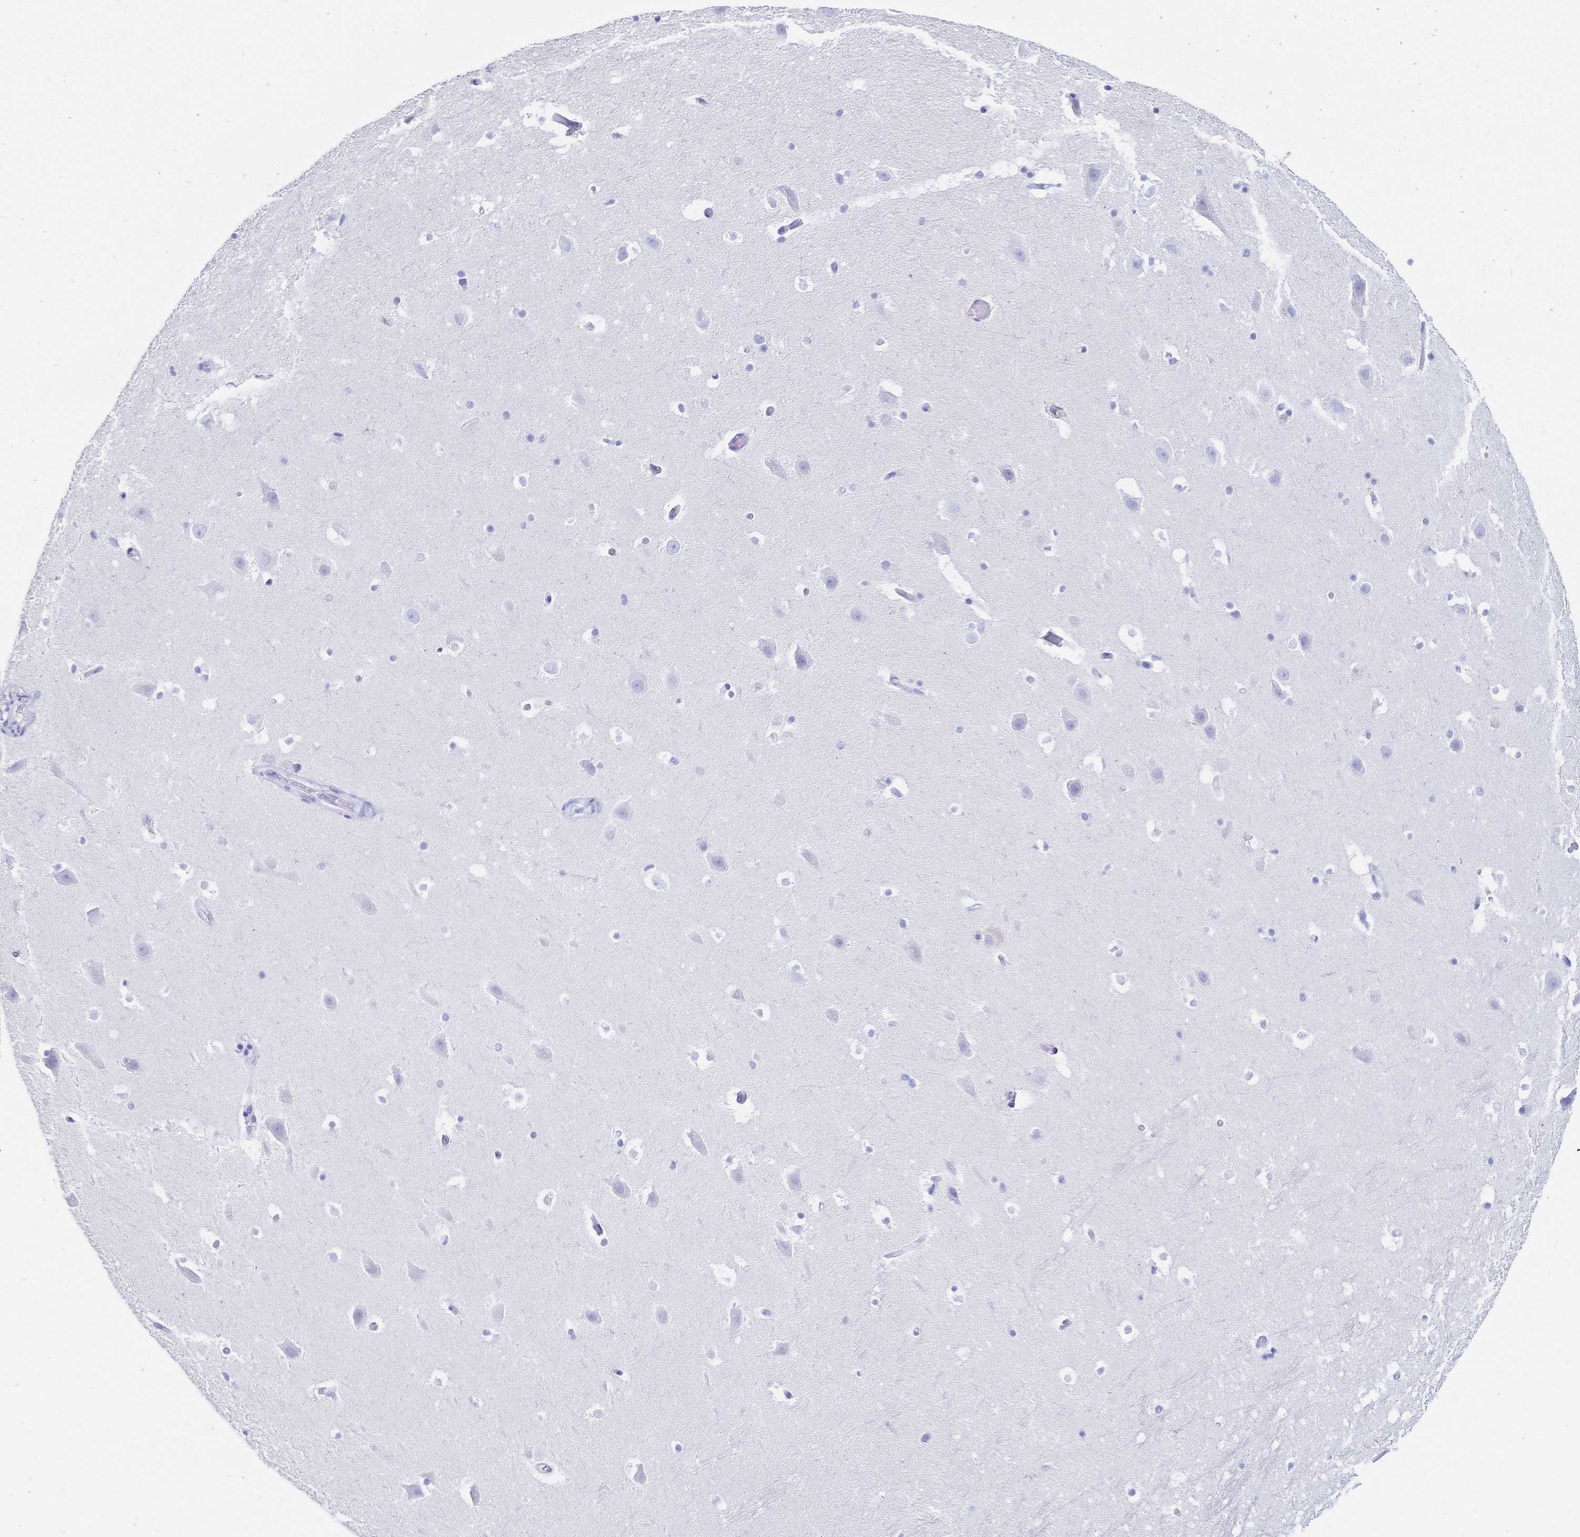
{"staining": {"intensity": "negative", "quantity": "none", "location": "none"}, "tissue": "hippocampus", "cell_type": "Glial cells", "image_type": "normal", "snomed": [{"axis": "morphology", "description": "Normal tissue, NOS"}, {"axis": "topography", "description": "Hippocampus"}], "caption": "This is an immunohistochemistry histopathology image of benign hippocampus. There is no positivity in glial cells.", "gene": "MEP1B", "patient": {"sex": "male", "age": 26}}